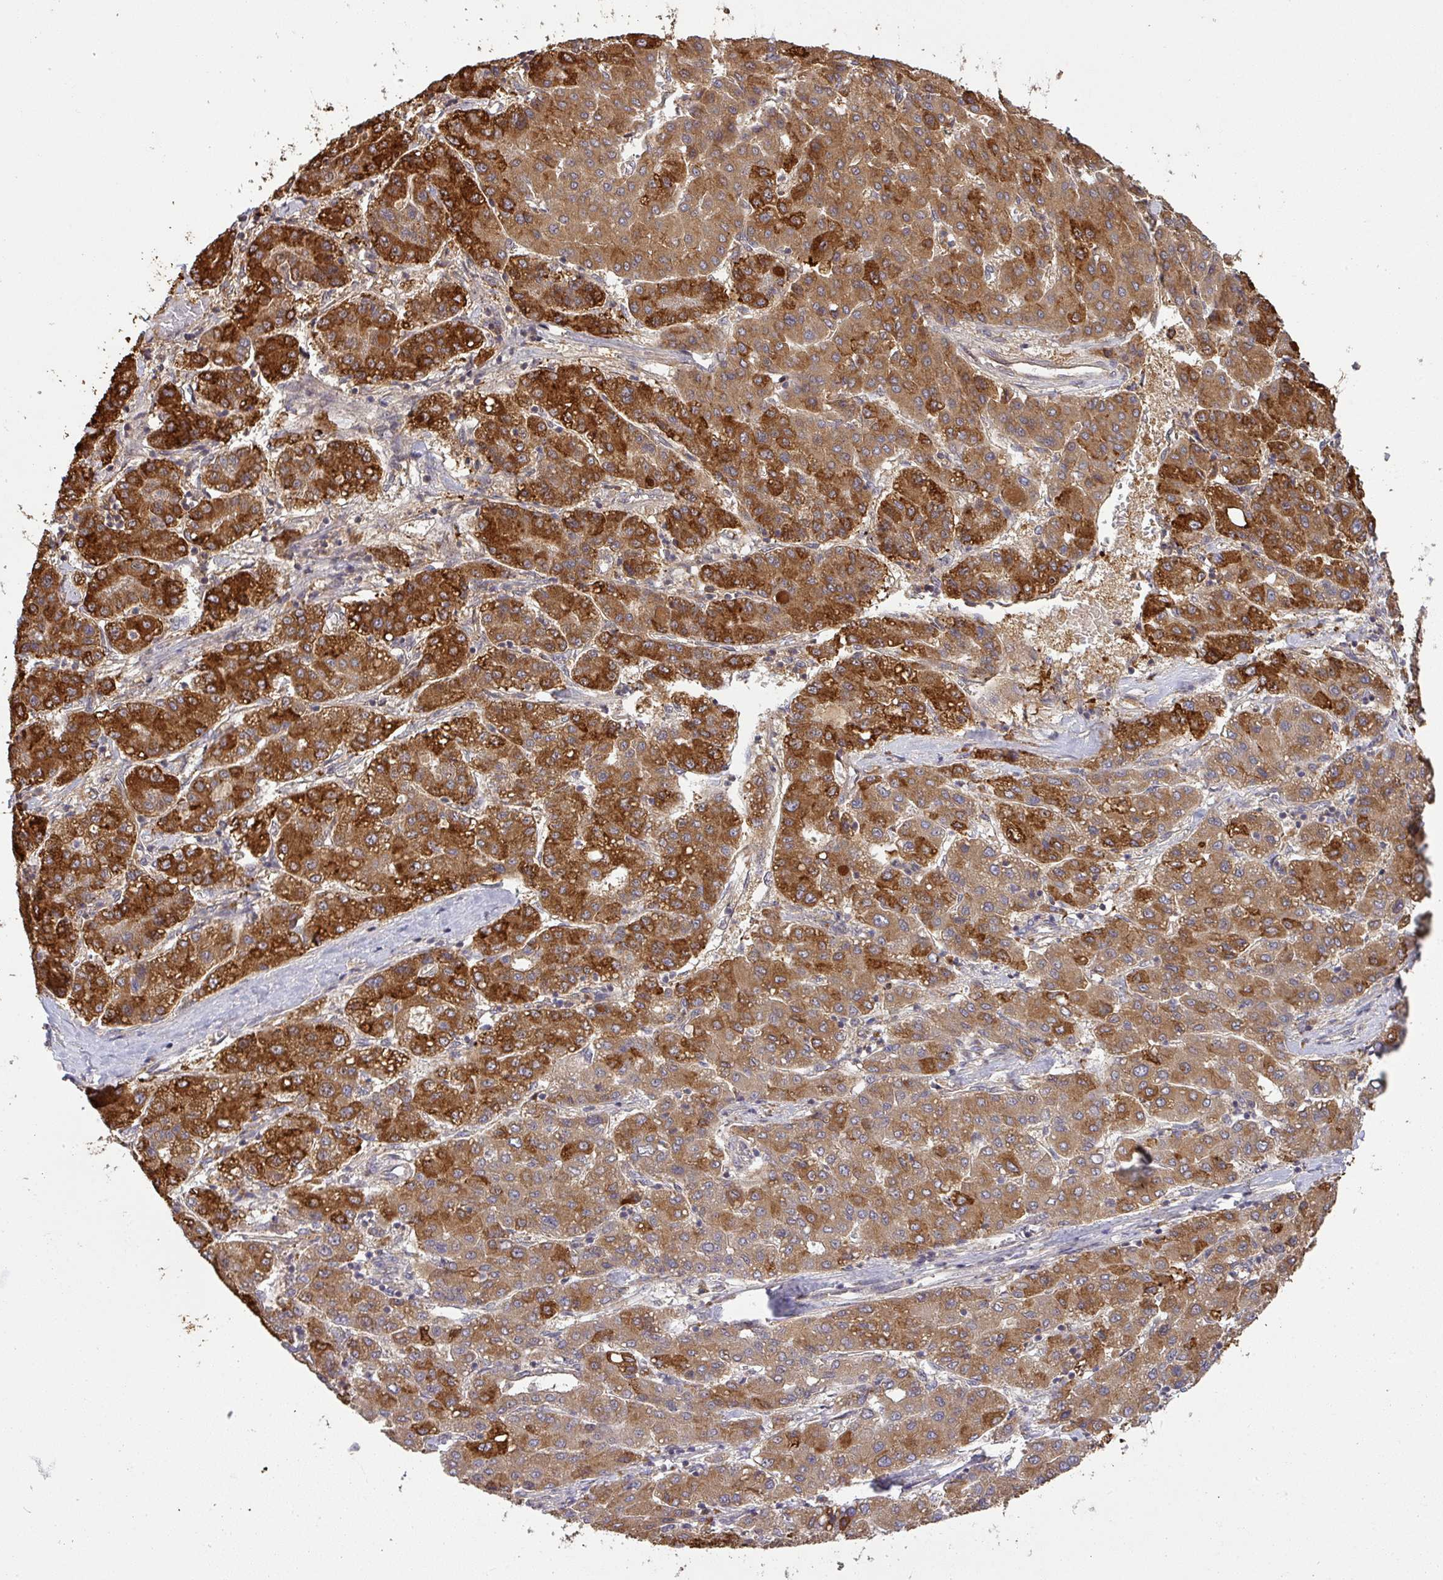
{"staining": {"intensity": "strong", "quantity": ">75%", "location": "cytoplasmic/membranous"}, "tissue": "liver cancer", "cell_type": "Tumor cells", "image_type": "cancer", "snomed": [{"axis": "morphology", "description": "Carcinoma, Hepatocellular, NOS"}, {"axis": "topography", "description": "Liver"}], "caption": "Human hepatocellular carcinoma (liver) stained with a brown dye shows strong cytoplasmic/membranous positive expression in approximately >75% of tumor cells.", "gene": "CCDC121", "patient": {"sex": "male", "age": 65}}